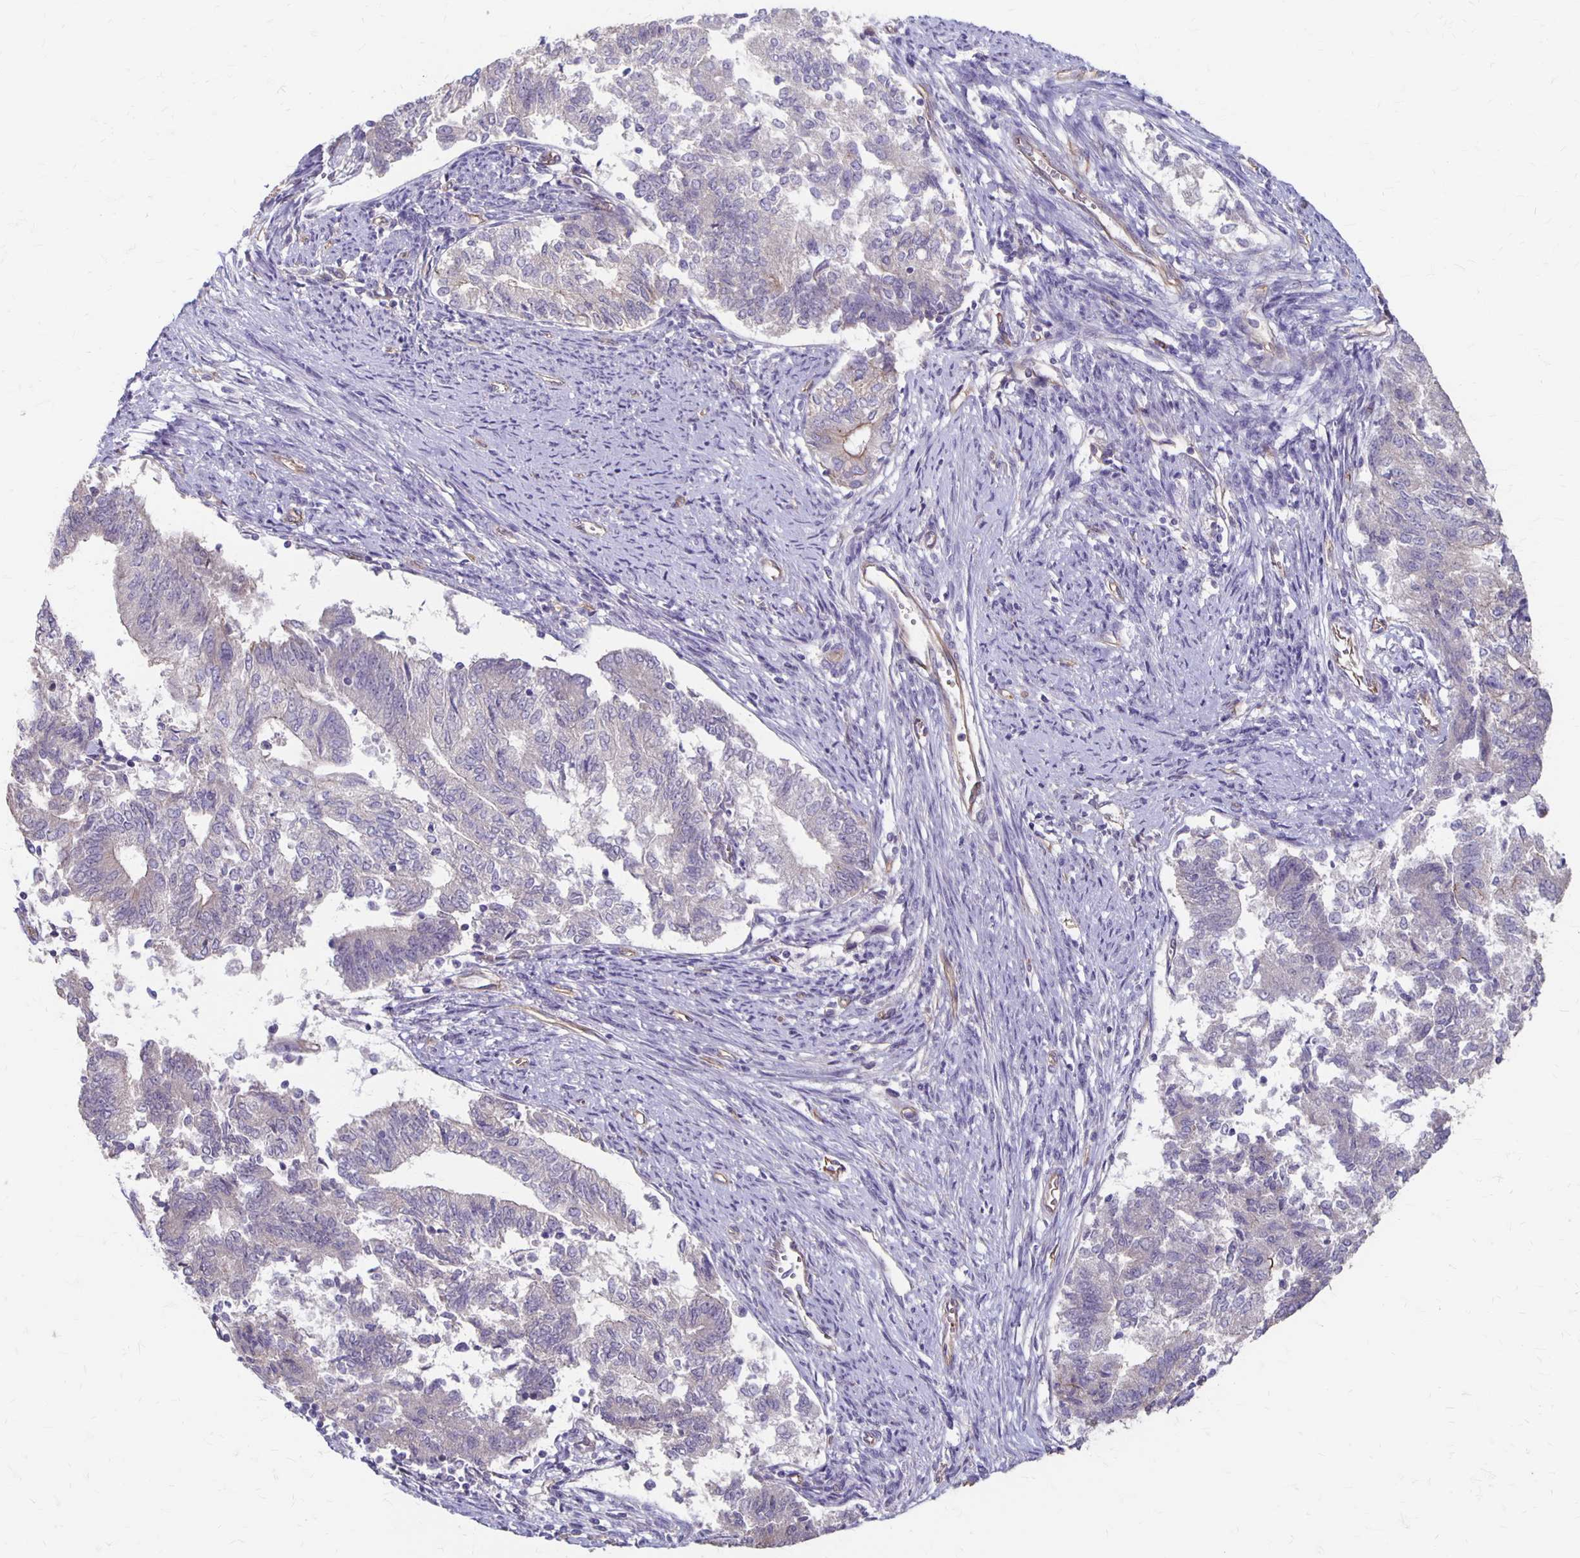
{"staining": {"intensity": "moderate", "quantity": "<25%", "location": "cytoplasmic/membranous"}, "tissue": "endometrial cancer", "cell_type": "Tumor cells", "image_type": "cancer", "snomed": [{"axis": "morphology", "description": "Adenocarcinoma, NOS"}, {"axis": "topography", "description": "Endometrium"}], "caption": "This is an image of IHC staining of endometrial cancer, which shows moderate staining in the cytoplasmic/membranous of tumor cells.", "gene": "PPP1R3E", "patient": {"sex": "female", "age": 65}}